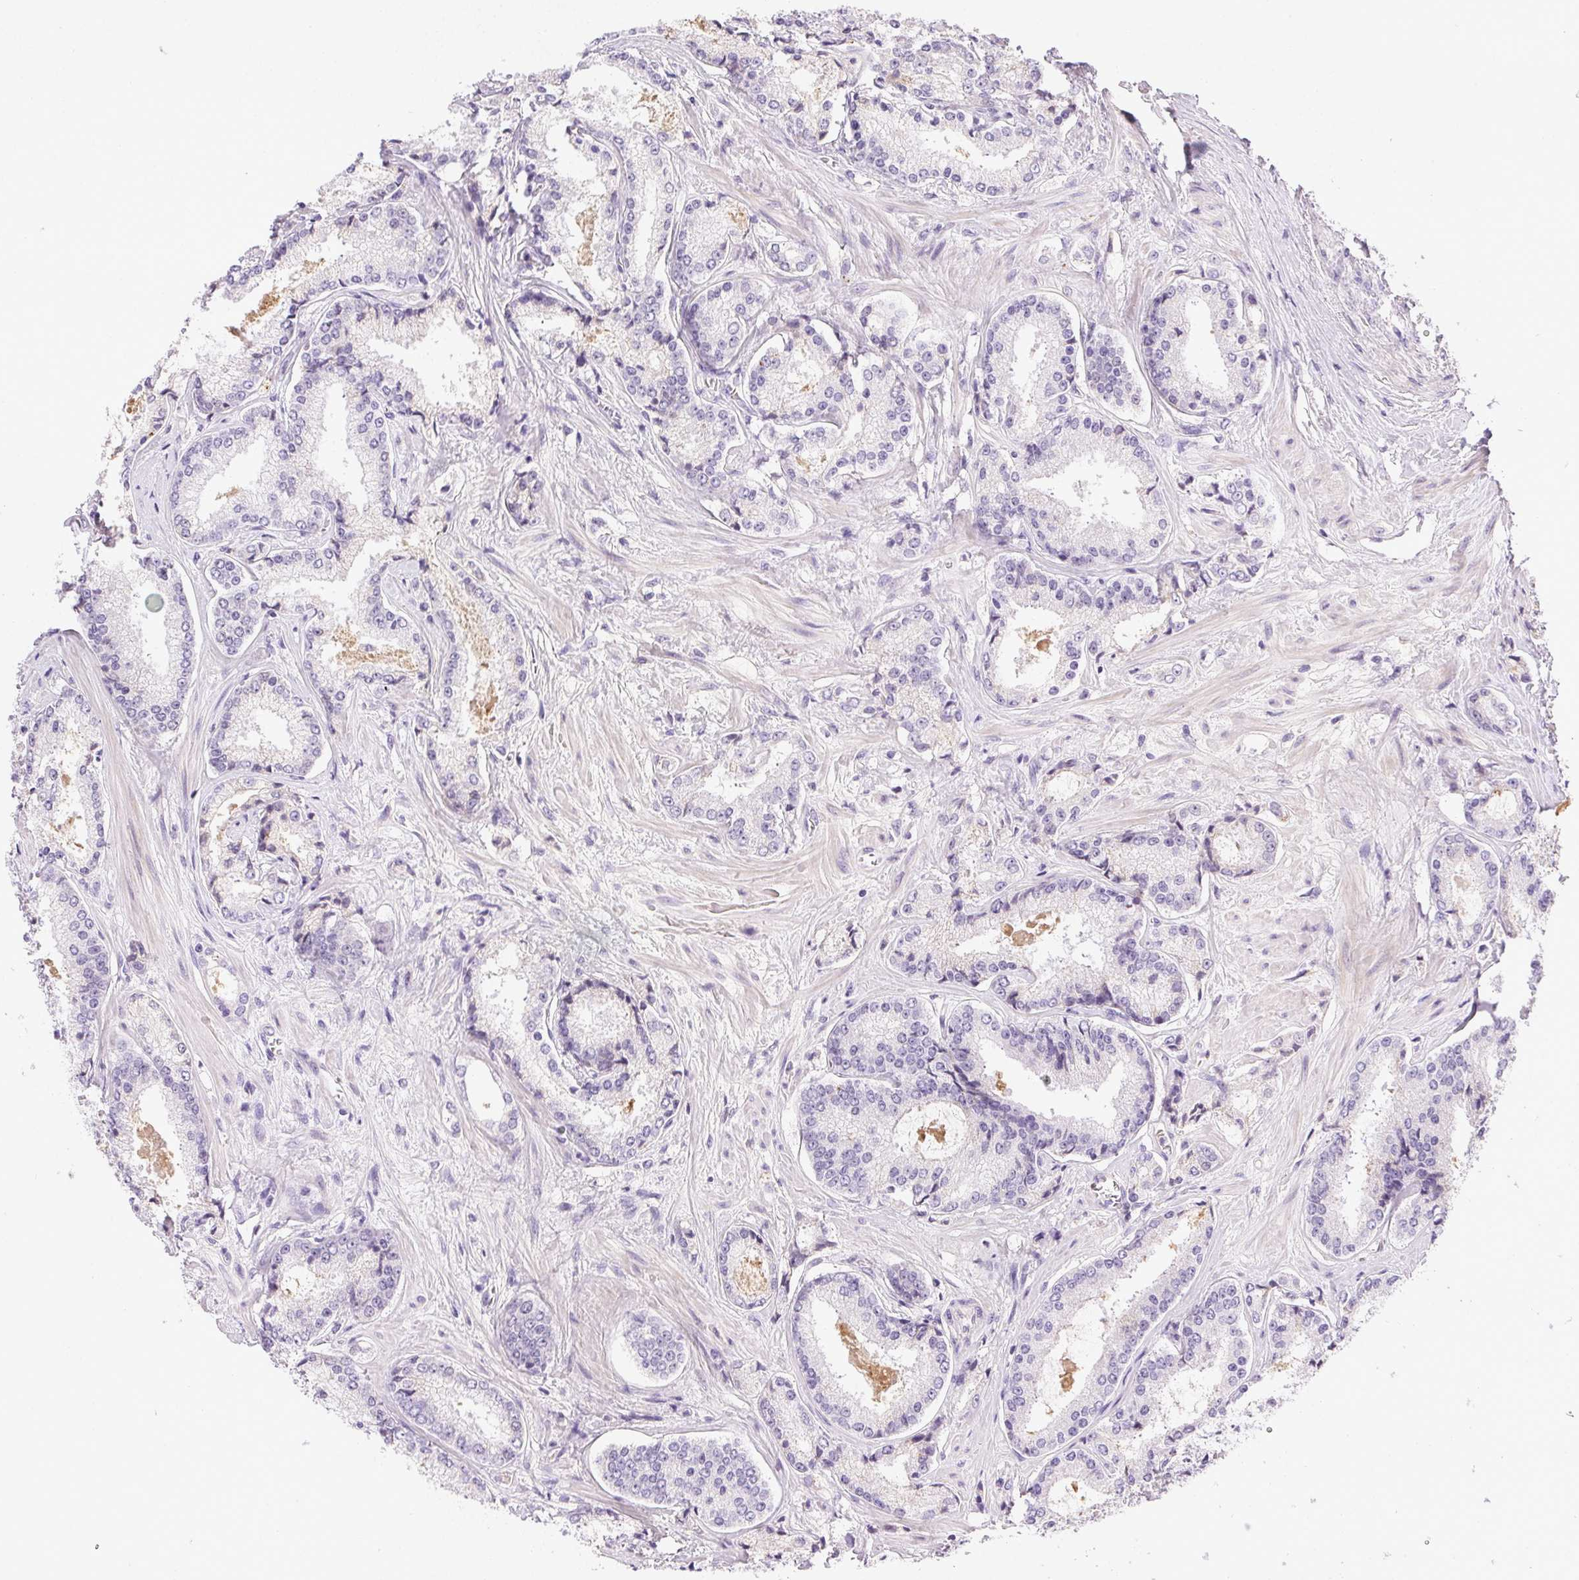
{"staining": {"intensity": "negative", "quantity": "none", "location": "none"}, "tissue": "prostate cancer", "cell_type": "Tumor cells", "image_type": "cancer", "snomed": [{"axis": "morphology", "description": "Adenocarcinoma, Low grade"}, {"axis": "topography", "description": "Prostate"}], "caption": "Prostate cancer (adenocarcinoma (low-grade)) stained for a protein using IHC shows no positivity tumor cells.", "gene": "BPIFB2", "patient": {"sex": "male", "age": 56}}